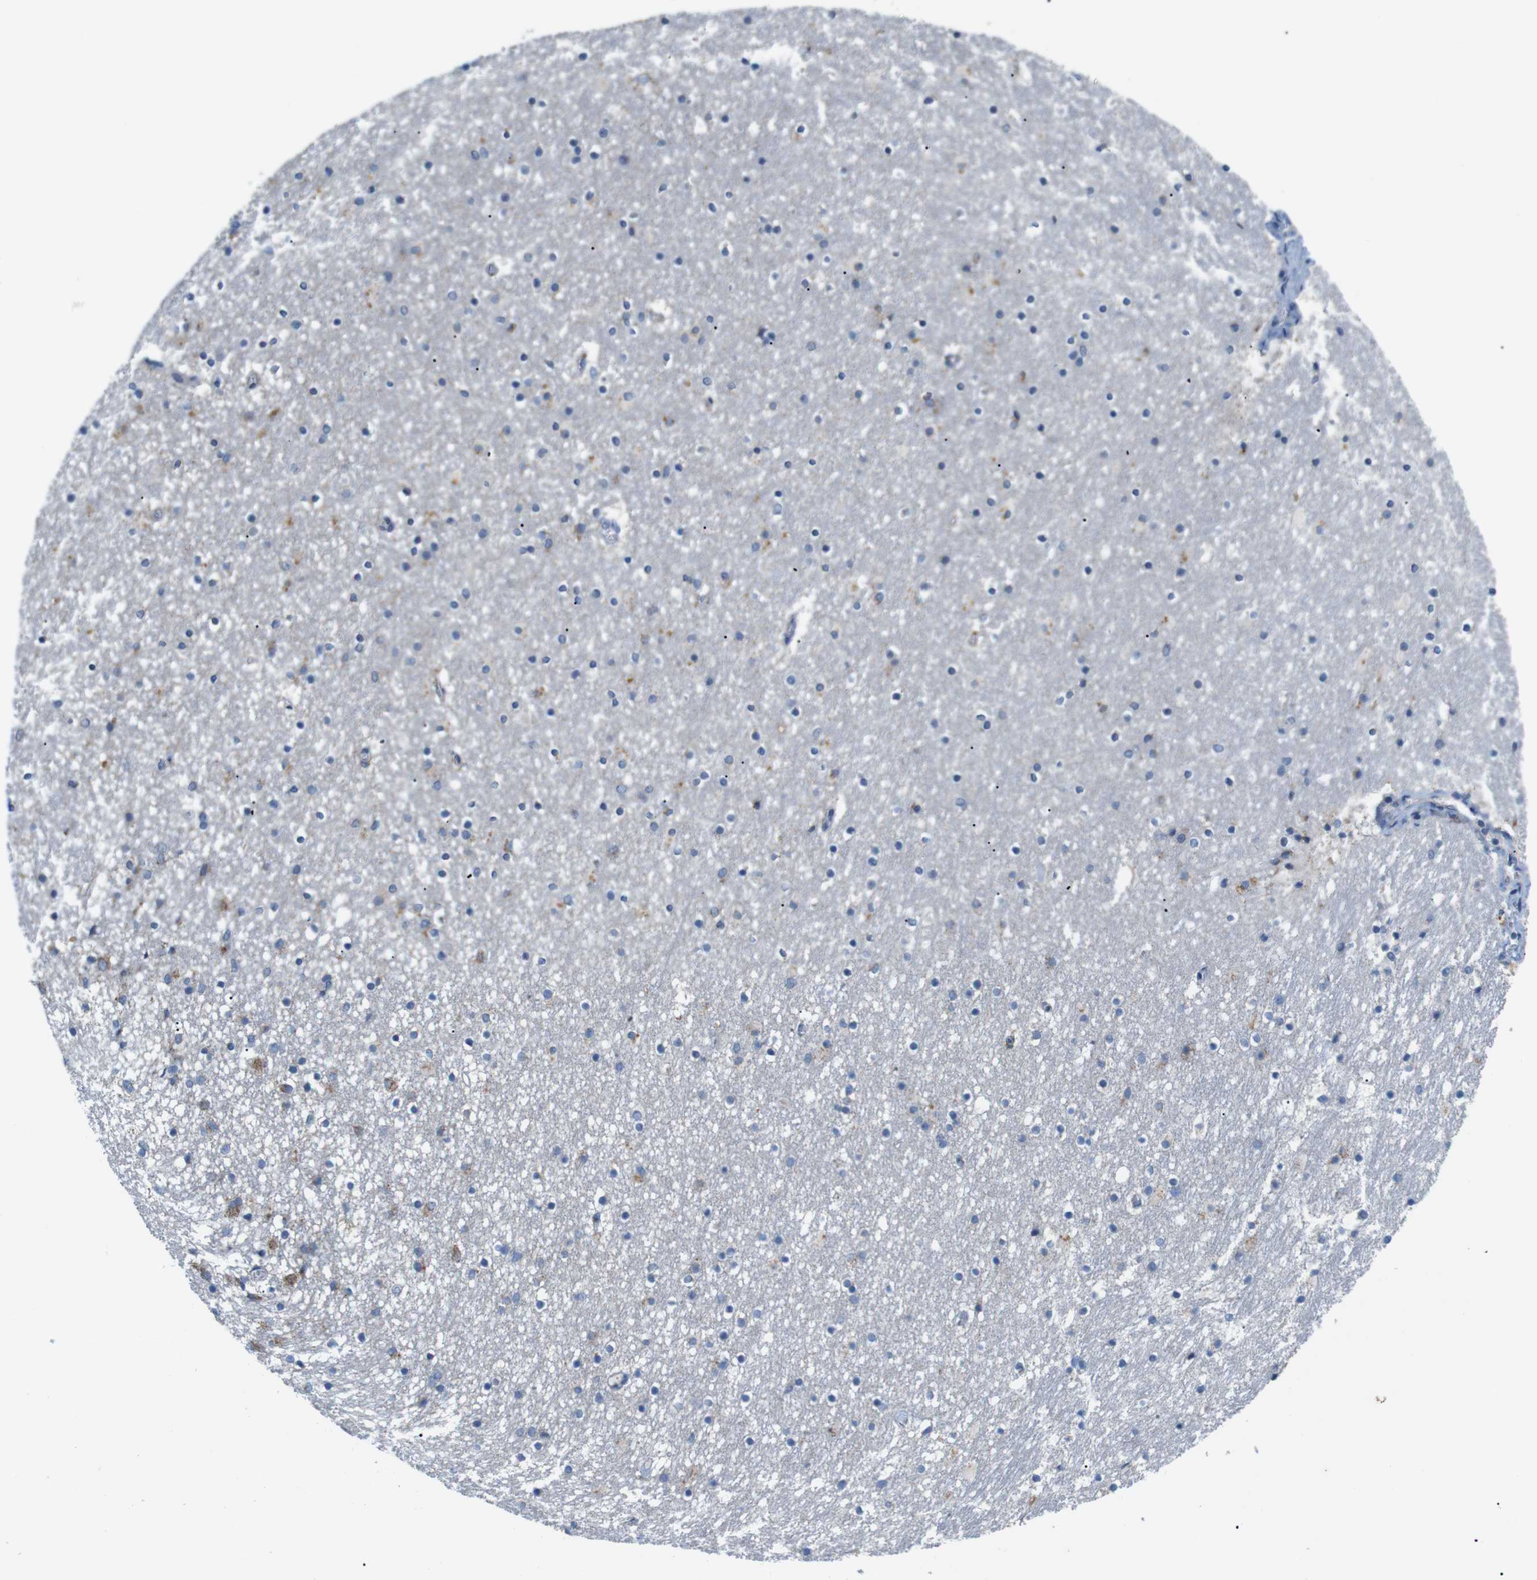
{"staining": {"intensity": "moderate", "quantity": "25%-75%", "location": "cytoplasmic/membranous"}, "tissue": "caudate", "cell_type": "Glial cells", "image_type": "normal", "snomed": [{"axis": "morphology", "description": "Normal tissue, NOS"}, {"axis": "topography", "description": "Lateral ventricle wall"}], "caption": "DAB immunohistochemical staining of benign caudate exhibits moderate cytoplasmic/membranous protein positivity in approximately 25%-75% of glial cells. Nuclei are stained in blue.", "gene": "F2RL1", "patient": {"sex": "male", "age": 45}}